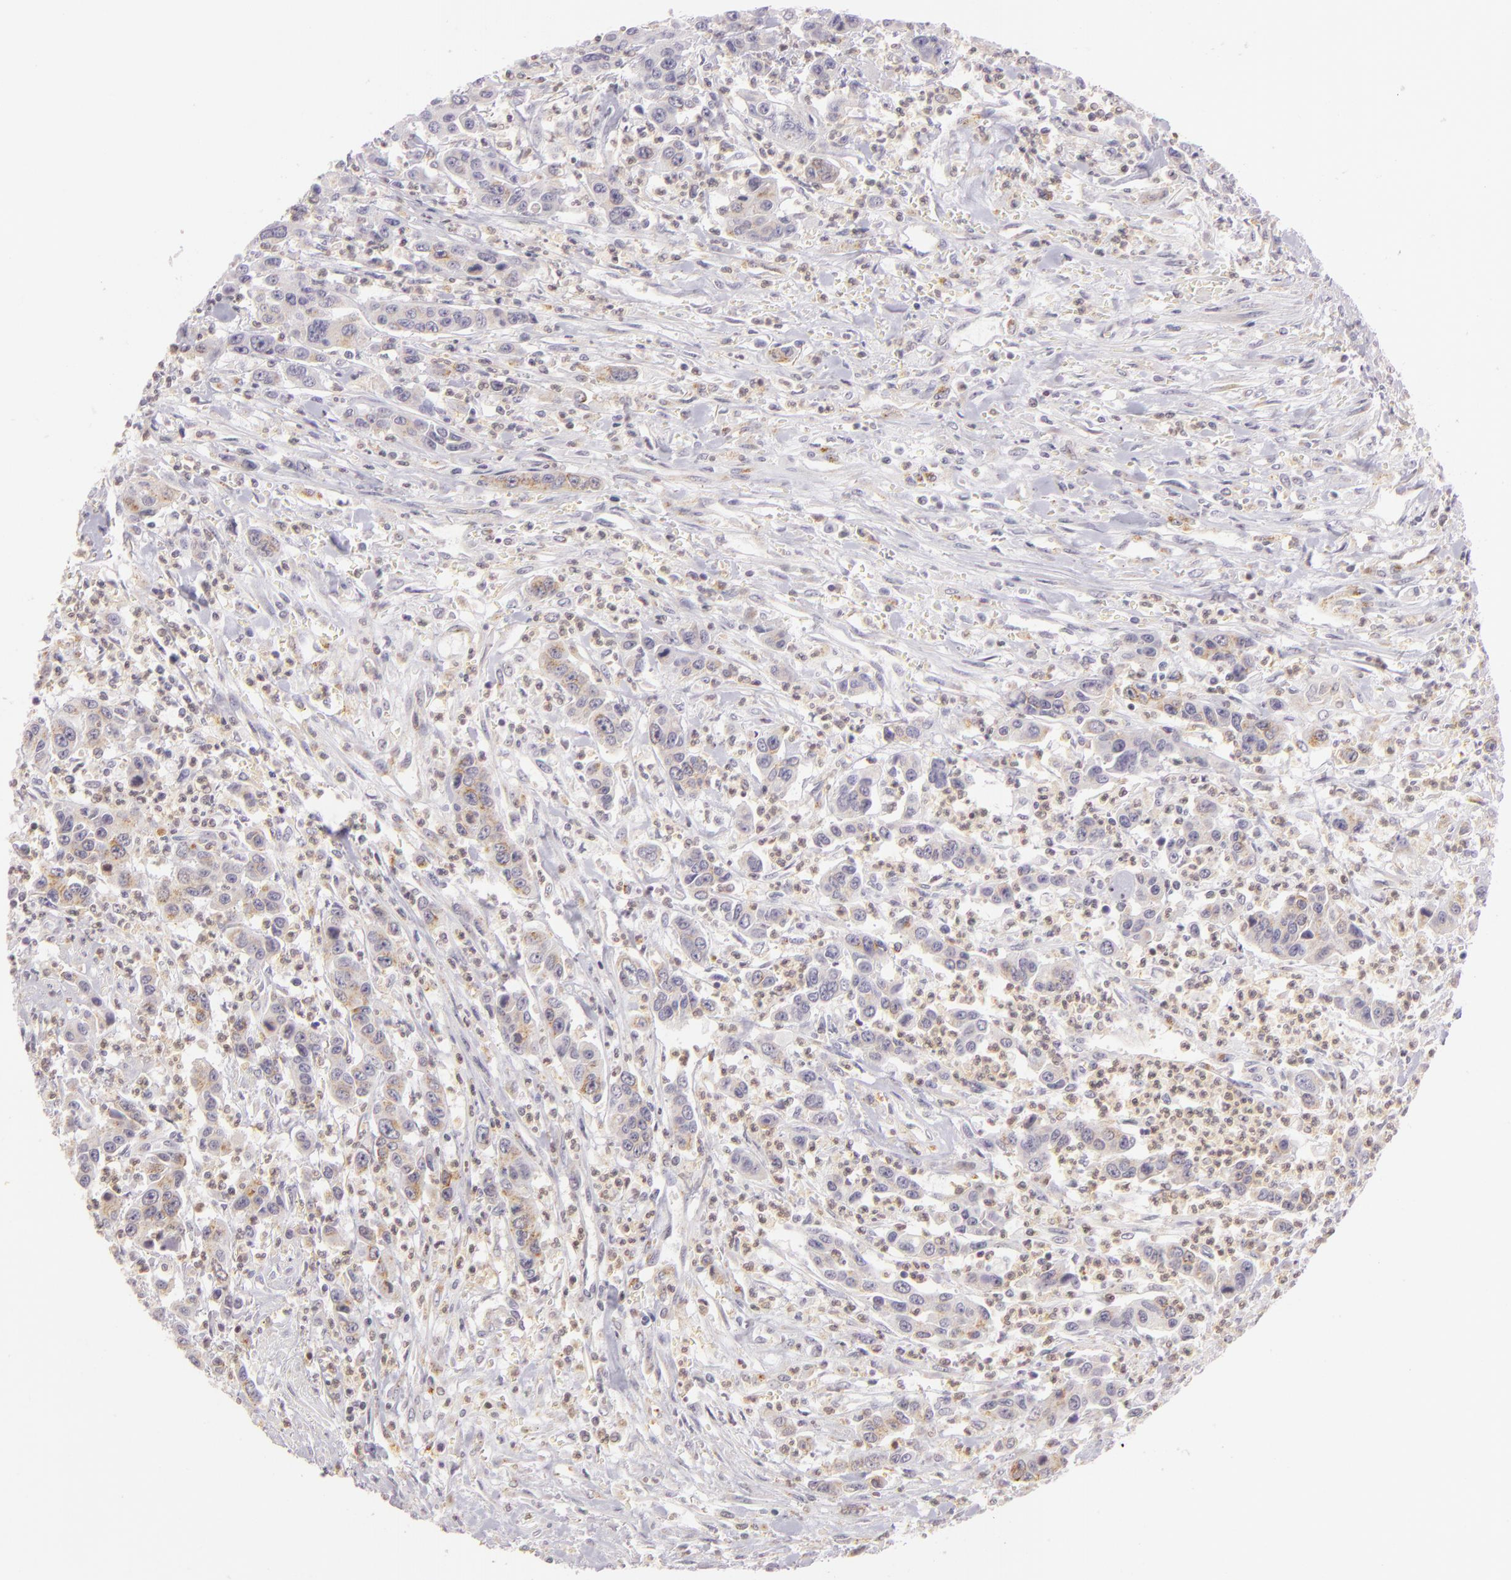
{"staining": {"intensity": "weak", "quantity": "25%-75%", "location": "cytoplasmic/membranous"}, "tissue": "urothelial cancer", "cell_type": "Tumor cells", "image_type": "cancer", "snomed": [{"axis": "morphology", "description": "Urothelial carcinoma, High grade"}, {"axis": "topography", "description": "Urinary bladder"}], "caption": "This photomicrograph reveals immunohistochemistry (IHC) staining of human urothelial cancer, with low weak cytoplasmic/membranous expression in approximately 25%-75% of tumor cells.", "gene": "IMPDH1", "patient": {"sex": "male", "age": 86}}